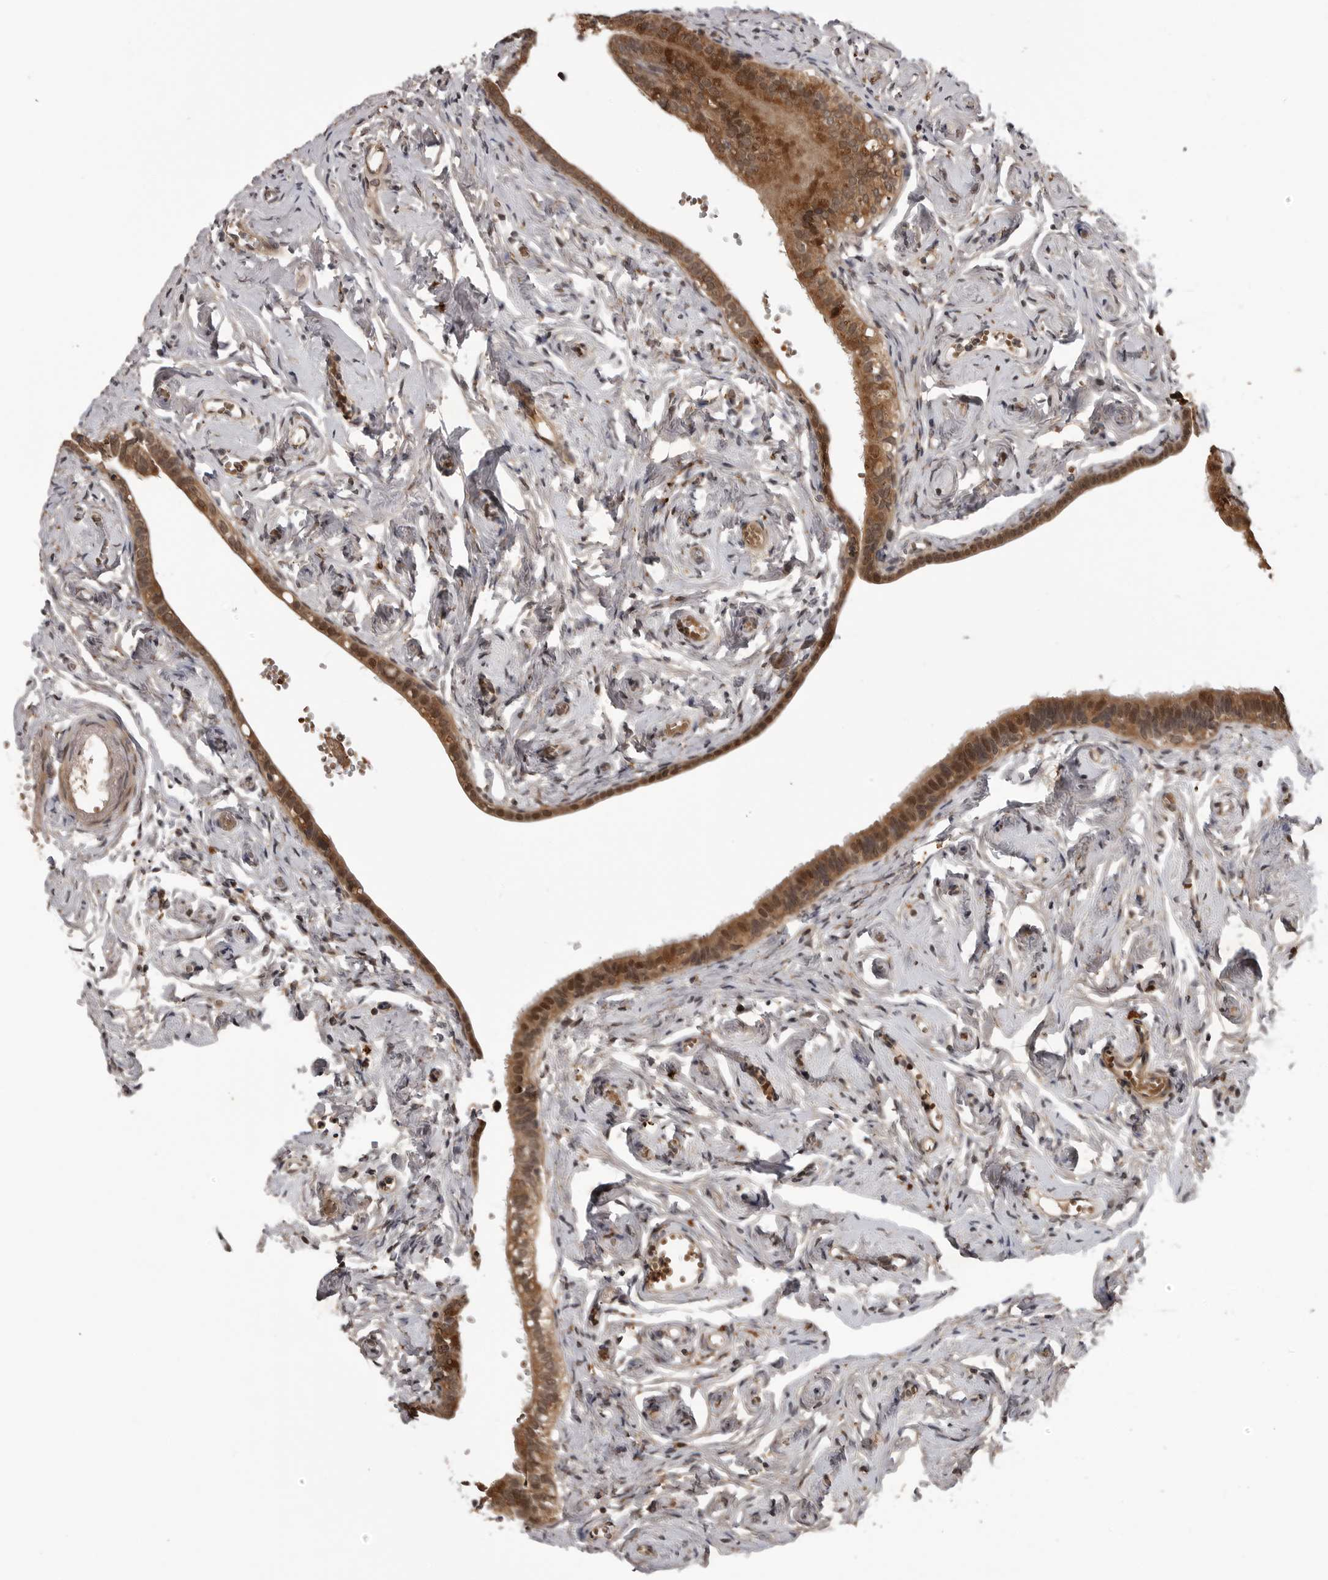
{"staining": {"intensity": "moderate", "quantity": ">75%", "location": "cytoplasmic/membranous,nuclear"}, "tissue": "fallopian tube", "cell_type": "Glandular cells", "image_type": "normal", "snomed": [{"axis": "morphology", "description": "Normal tissue, NOS"}, {"axis": "topography", "description": "Fallopian tube"}], "caption": "IHC of unremarkable human fallopian tube displays medium levels of moderate cytoplasmic/membranous,nuclear positivity in approximately >75% of glandular cells.", "gene": "AKAP7", "patient": {"sex": "female", "age": 71}}